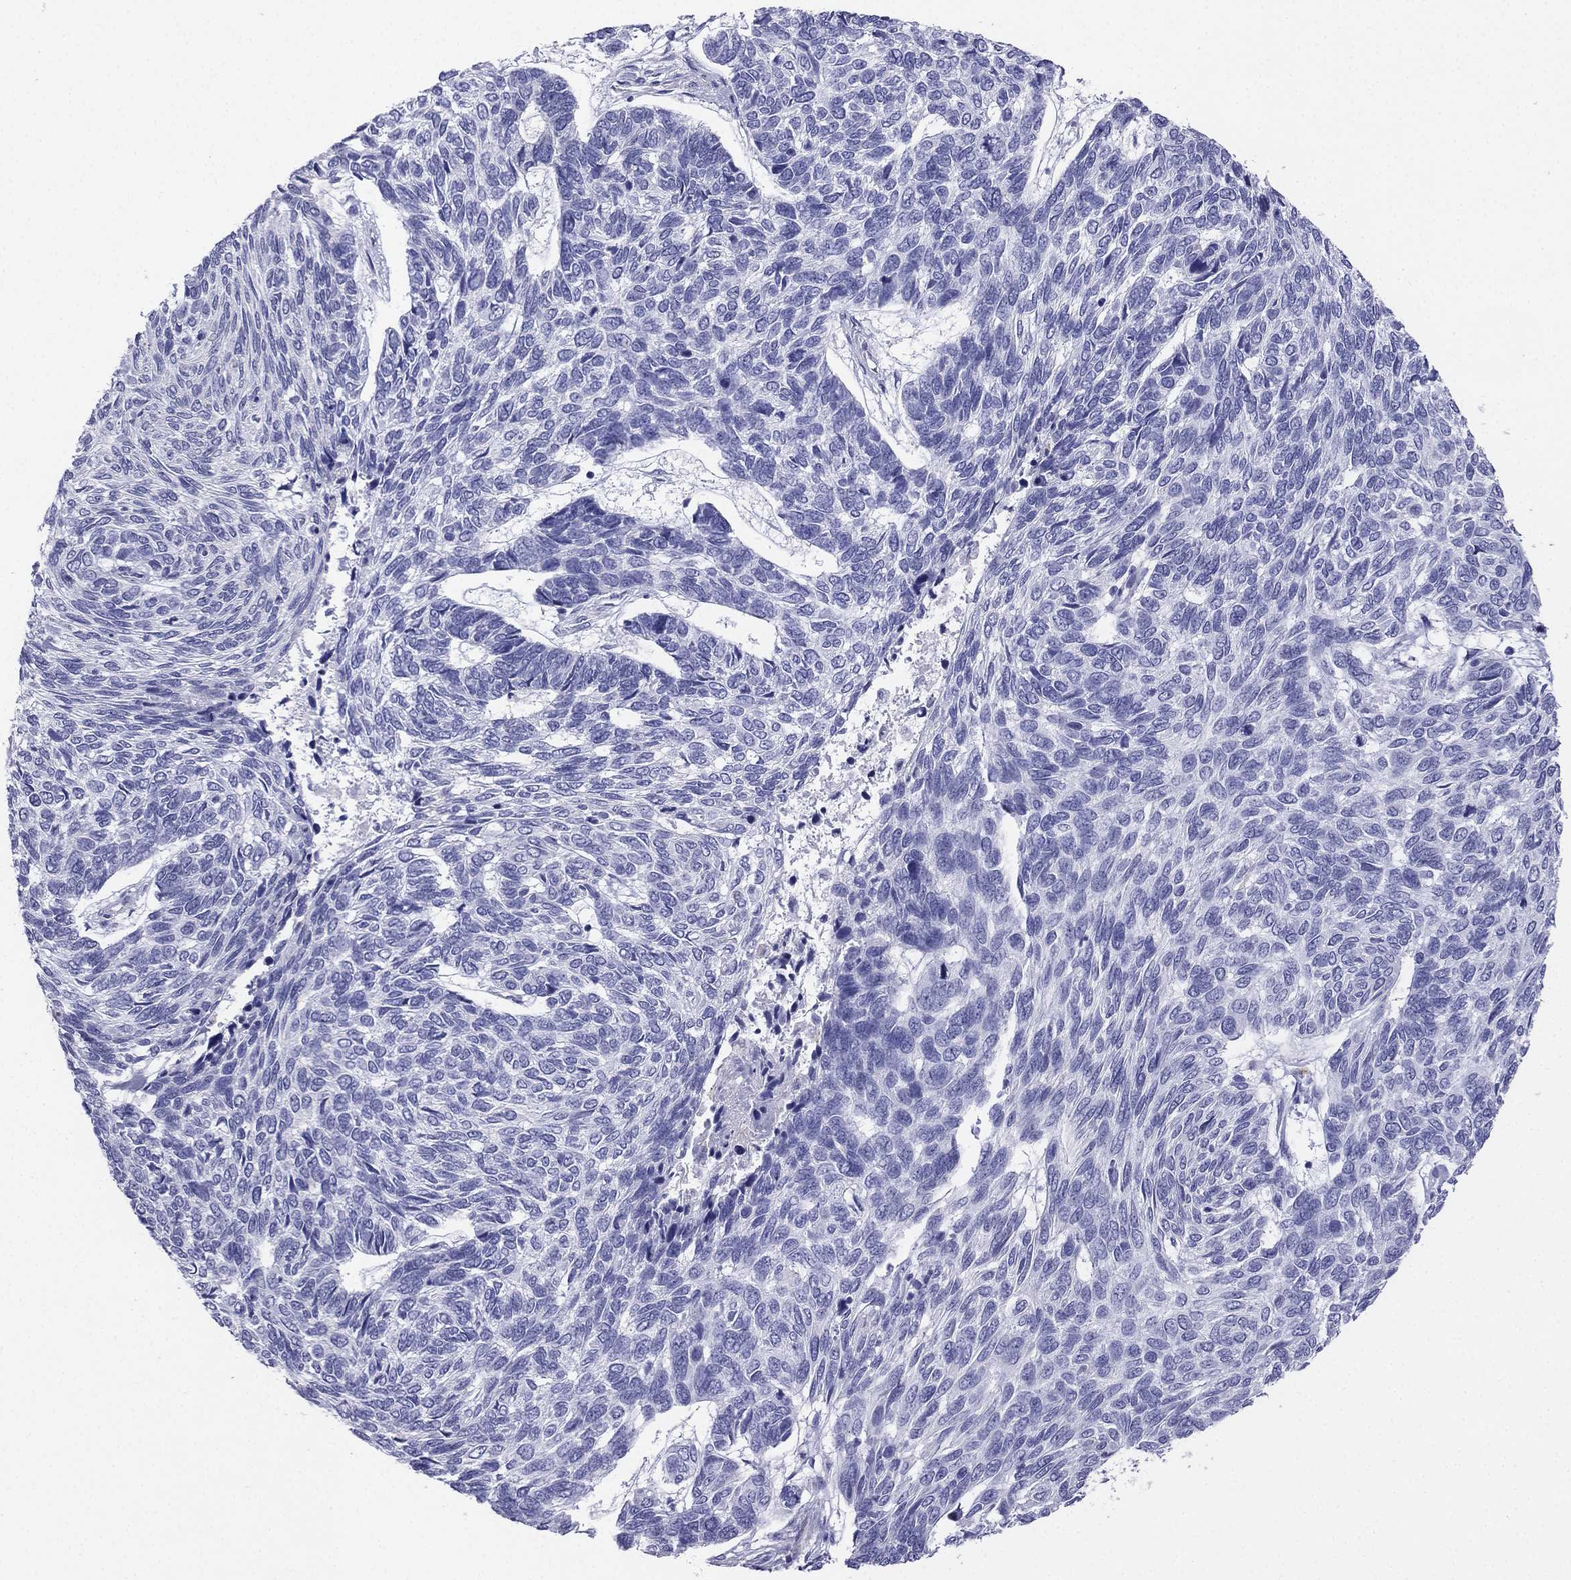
{"staining": {"intensity": "negative", "quantity": "none", "location": "none"}, "tissue": "skin cancer", "cell_type": "Tumor cells", "image_type": "cancer", "snomed": [{"axis": "morphology", "description": "Basal cell carcinoma"}, {"axis": "topography", "description": "Skin"}], "caption": "This is an immunohistochemistry (IHC) image of skin cancer. There is no expression in tumor cells.", "gene": "ALOXE3", "patient": {"sex": "female", "age": 65}}